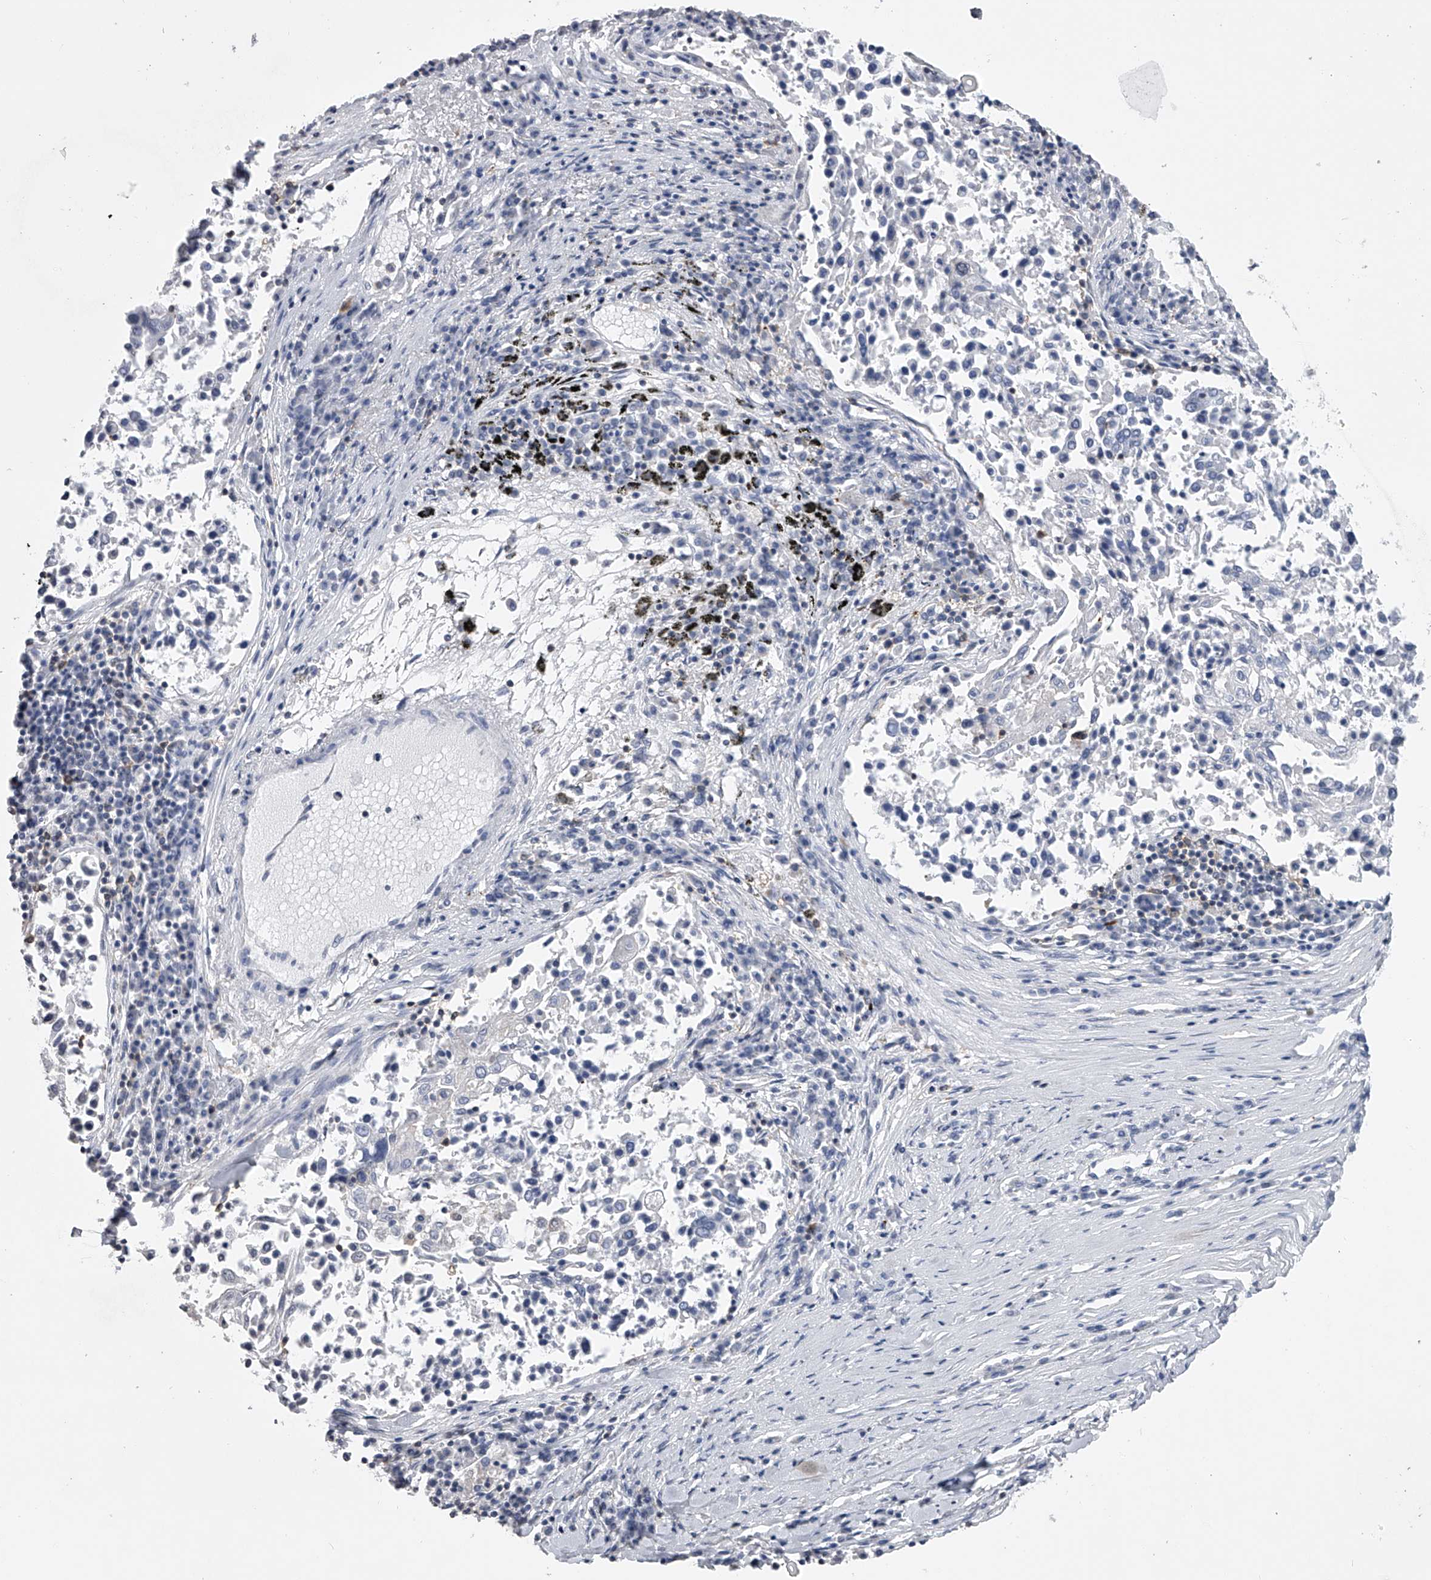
{"staining": {"intensity": "negative", "quantity": "none", "location": "none"}, "tissue": "lung cancer", "cell_type": "Tumor cells", "image_type": "cancer", "snomed": [{"axis": "morphology", "description": "Squamous cell carcinoma, NOS"}, {"axis": "topography", "description": "Lung"}], "caption": "Immunohistochemistry (IHC) image of neoplastic tissue: lung cancer stained with DAB exhibits no significant protein expression in tumor cells.", "gene": "TASP1", "patient": {"sex": "male", "age": 65}}